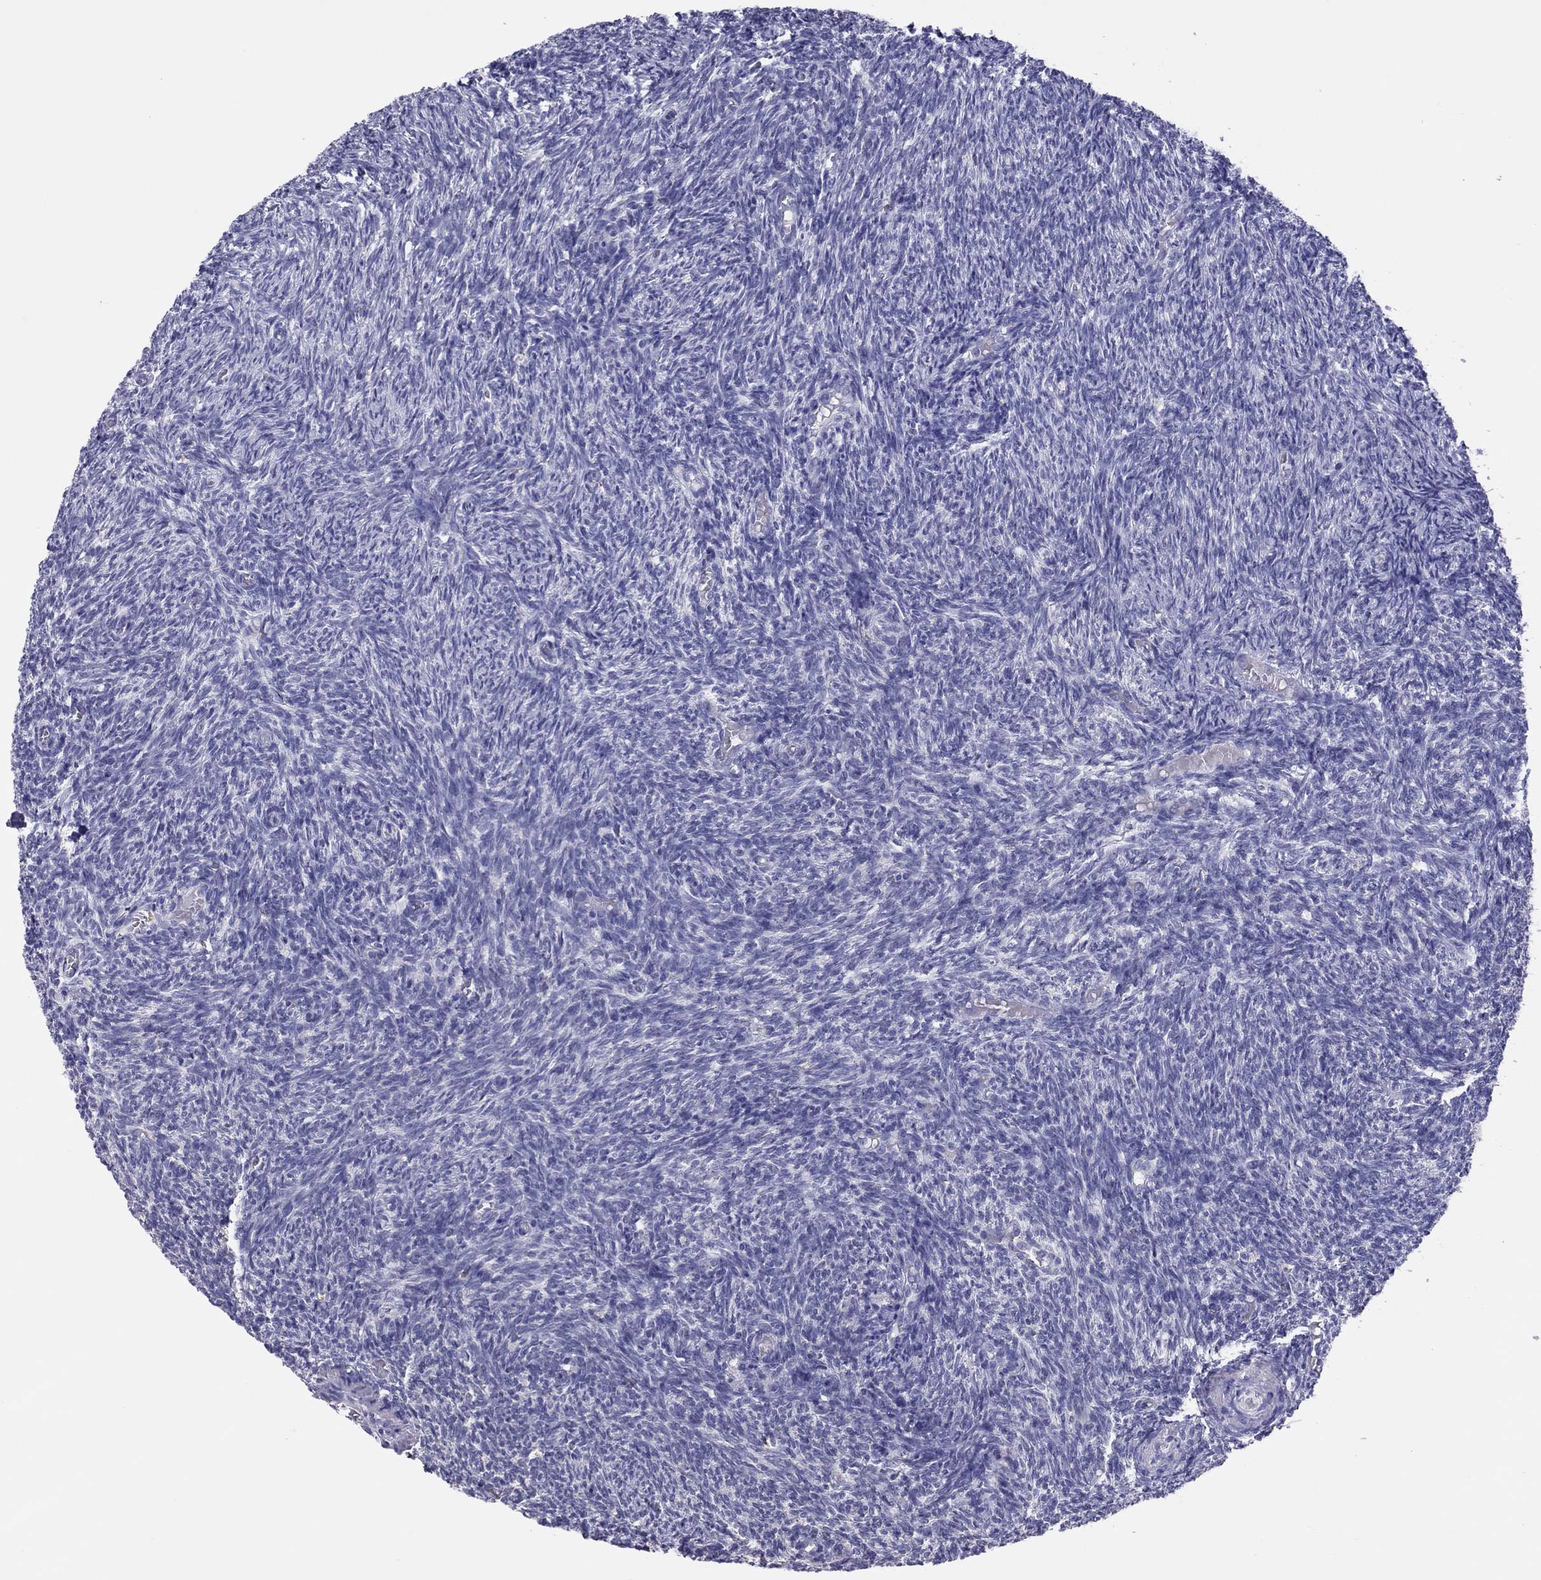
{"staining": {"intensity": "negative", "quantity": "none", "location": "none"}, "tissue": "ovary", "cell_type": "Follicle cells", "image_type": "normal", "snomed": [{"axis": "morphology", "description": "Normal tissue, NOS"}, {"axis": "topography", "description": "Ovary"}], "caption": "This is a photomicrograph of immunohistochemistry staining of unremarkable ovary, which shows no expression in follicle cells. The staining was performed using DAB to visualize the protein expression in brown, while the nuclei were stained in blue with hematoxylin (Magnification: 20x).", "gene": "ADORA2A", "patient": {"sex": "female", "age": 39}}